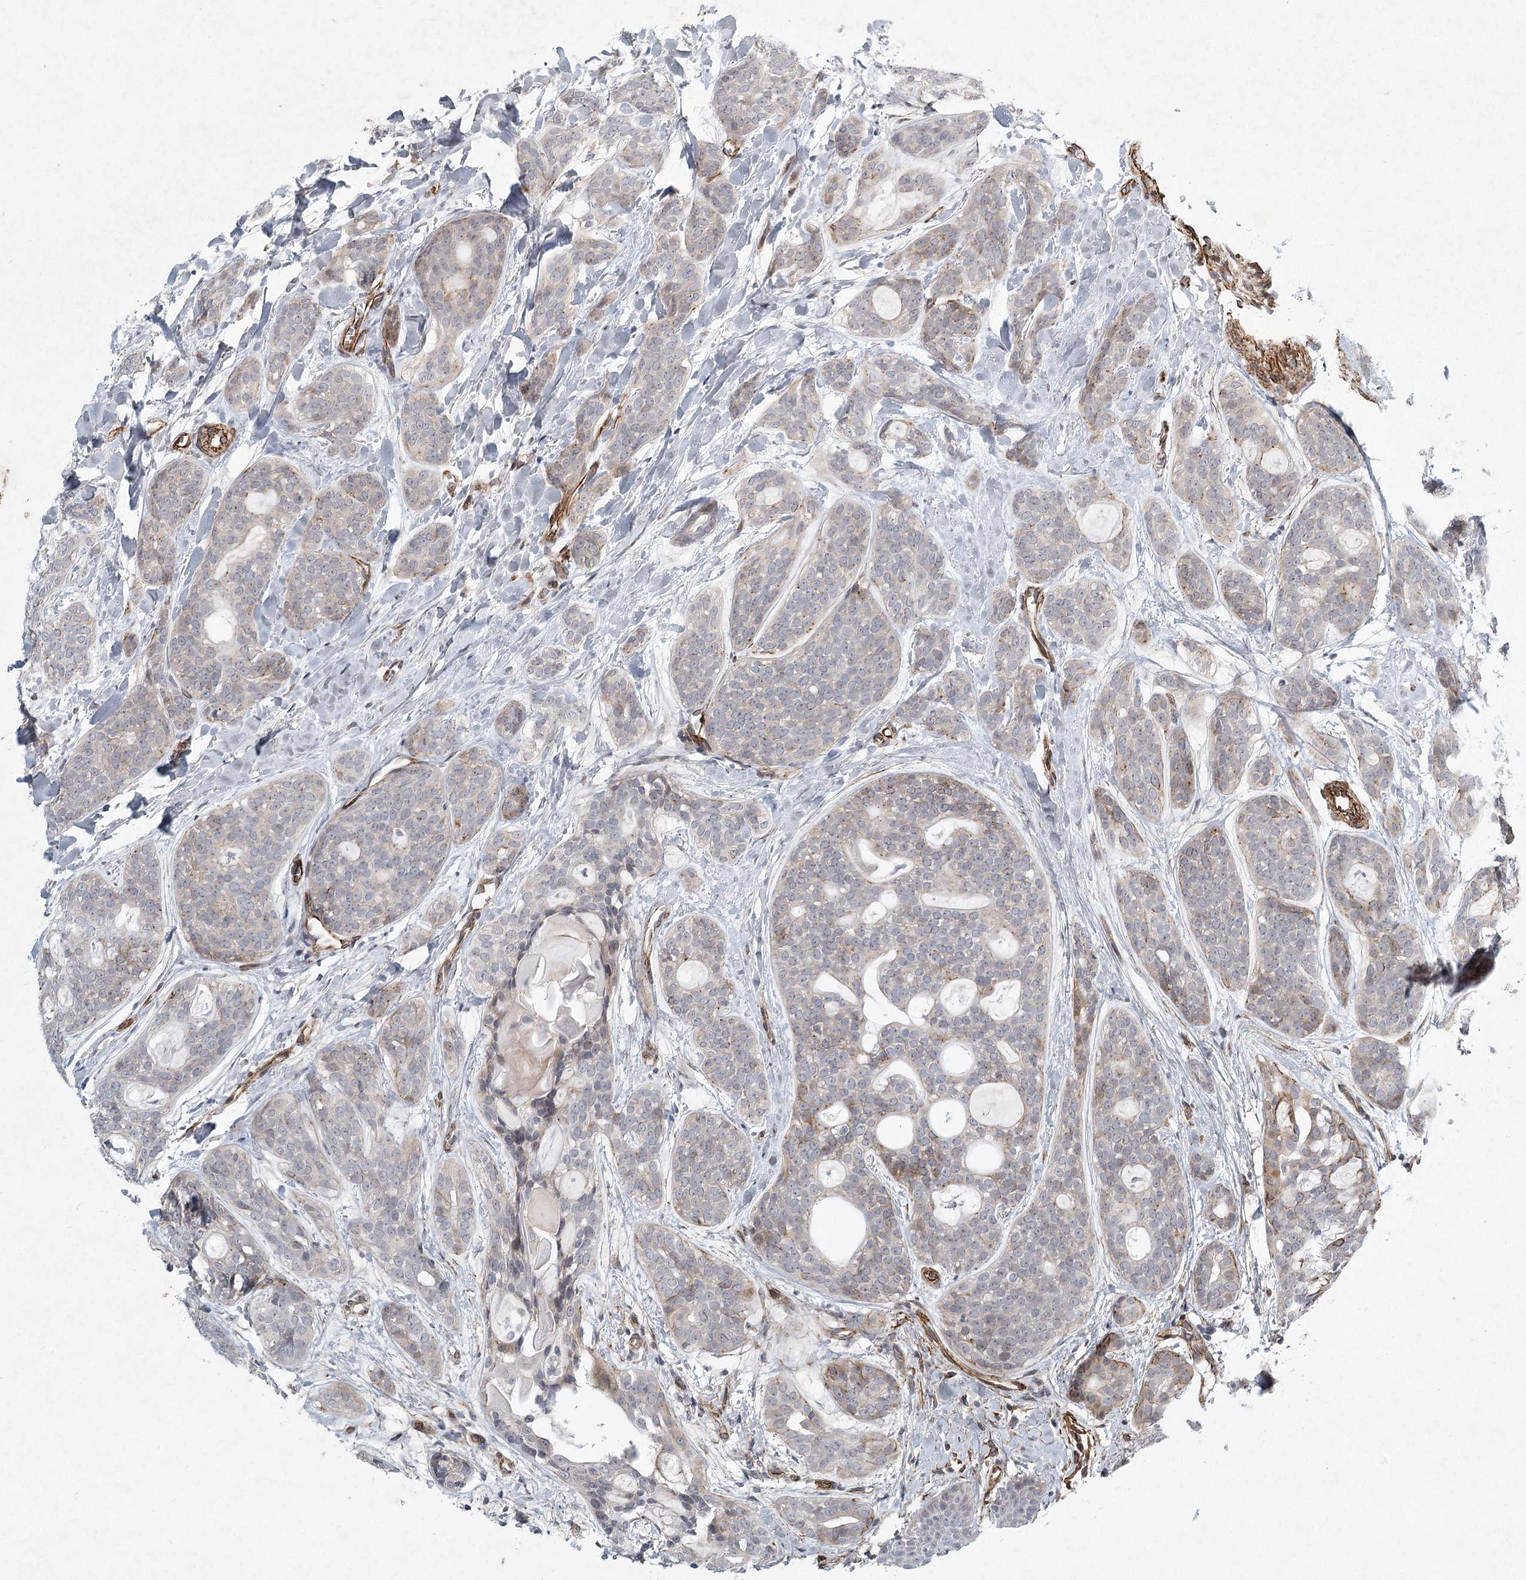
{"staining": {"intensity": "weak", "quantity": "<25%", "location": "cytoplasmic/membranous"}, "tissue": "head and neck cancer", "cell_type": "Tumor cells", "image_type": "cancer", "snomed": [{"axis": "morphology", "description": "Adenocarcinoma, NOS"}, {"axis": "topography", "description": "Head-Neck"}], "caption": "Image shows no significant protein expression in tumor cells of head and neck cancer (adenocarcinoma).", "gene": "MEPE", "patient": {"sex": "male", "age": 66}}